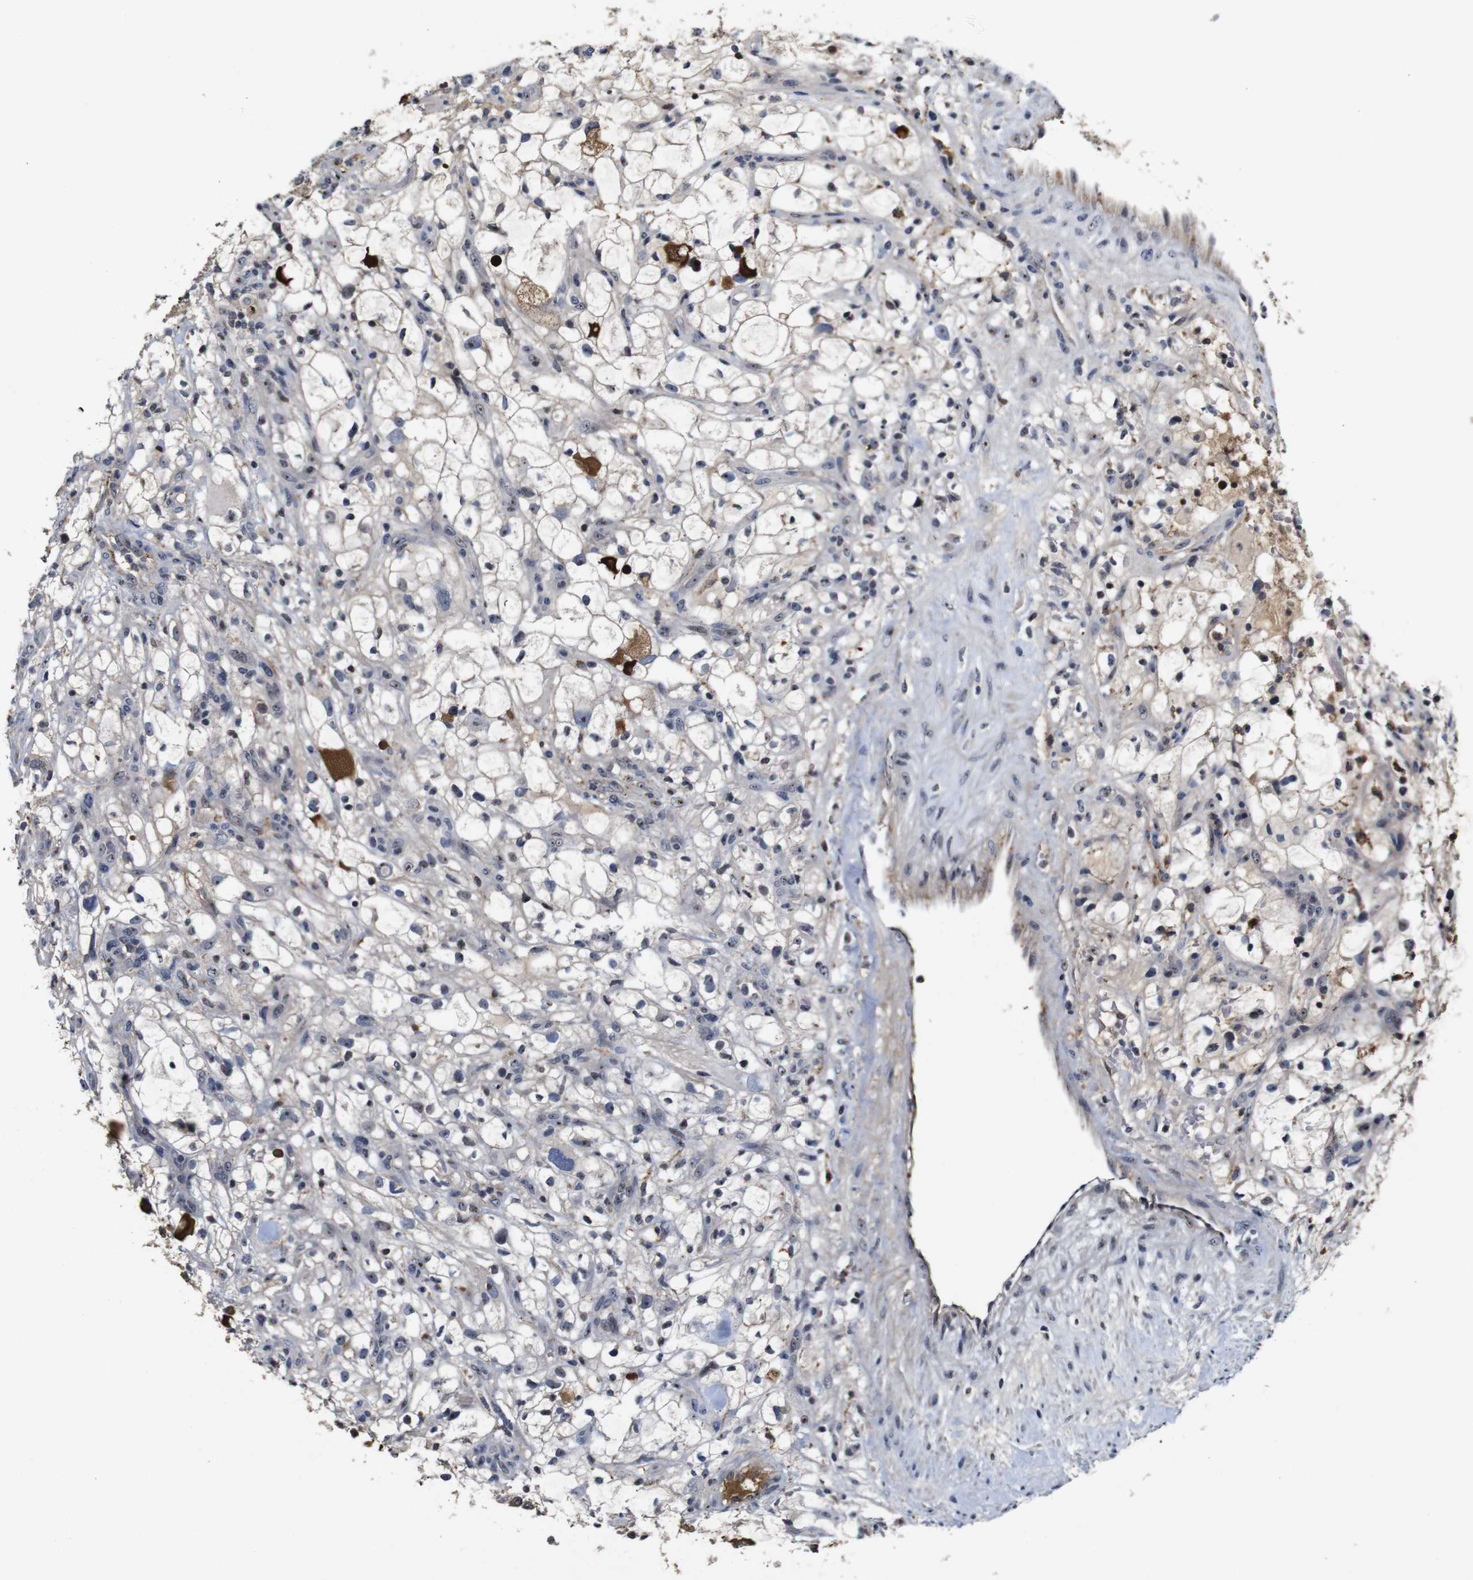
{"staining": {"intensity": "moderate", "quantity": "<25%", "location": "cytoplasmic/membranous,nuclear"}, "tissue": "renal cancer", "cell_type": "Tumor cells", "image_type": "cancer", "snomed": [{"axis": "morphology", "description": "Adenocarcinoma, NOS"}, {"axis": "topography", "description": "Kidney"}], "caption": "Human renal cancer stained with a brown dye demonstrates moderate cytoplasmic/membranous and nuclear positive positivity in approximately <25% of tumor cells.", "gene": "MYC", "patient": {"sex": "female", "age": 60}}